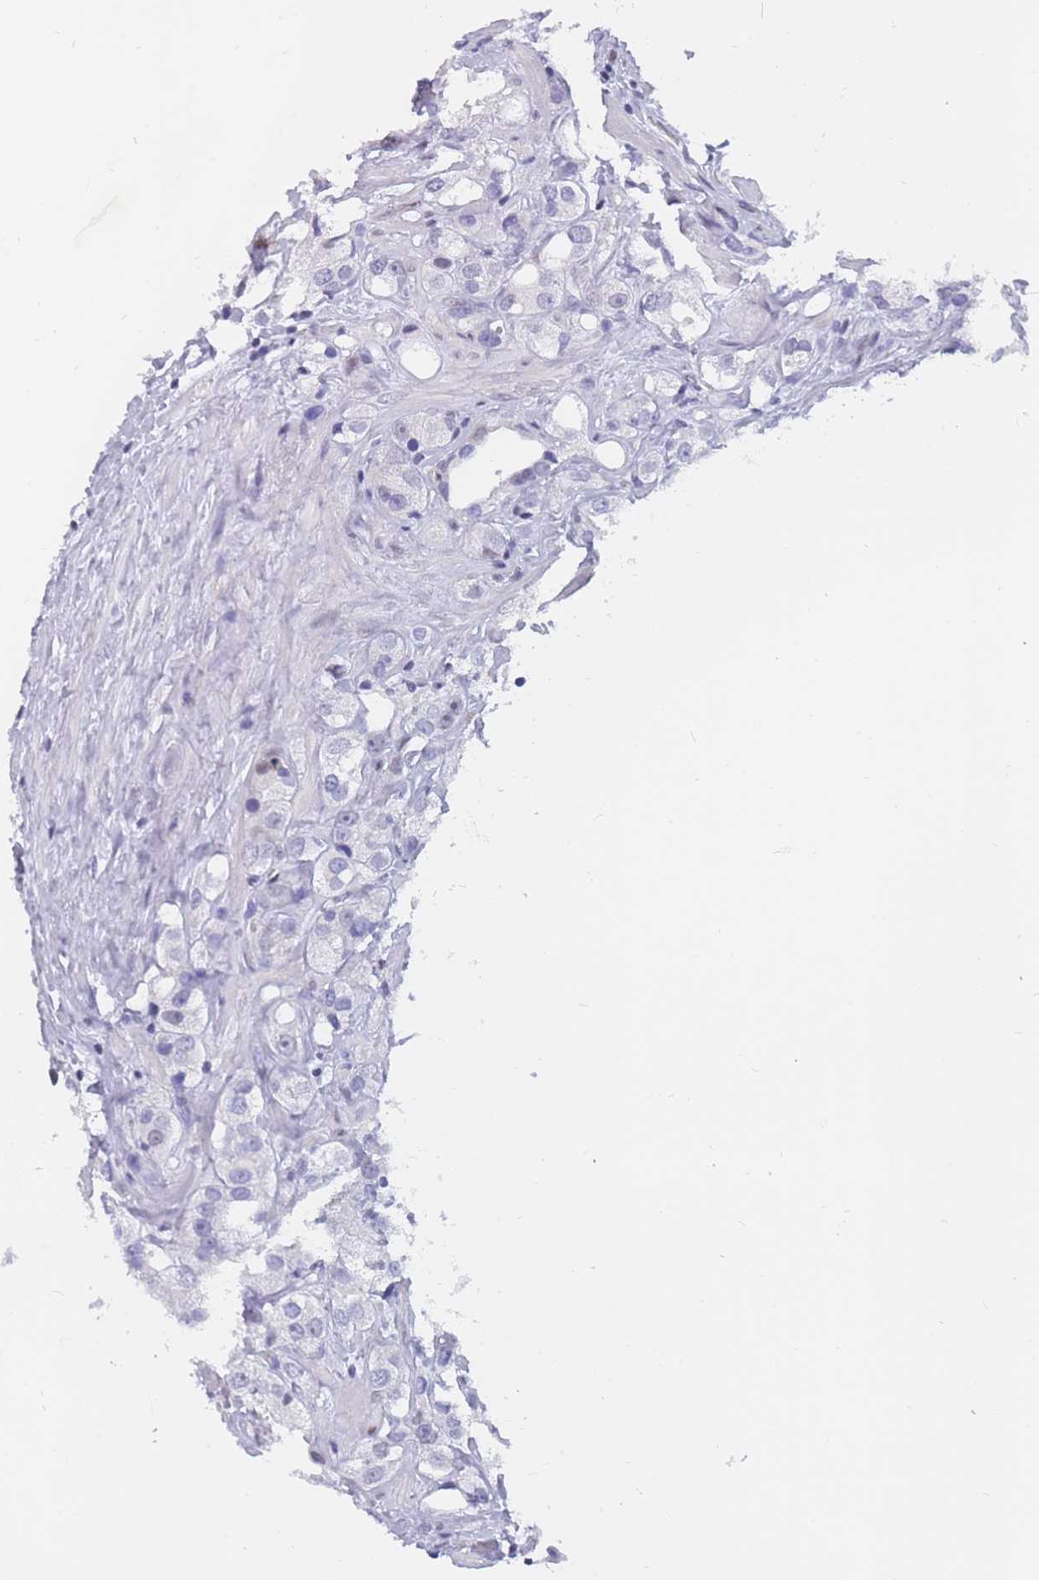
{"staining": {"intensity": "negative", "quantity": "none", "location": "none"}, "tissue": "prostate cancer", "cell_type": "Tumor cells", "image_type": "cancer", "snomed": [{"axis": "morphology", "description": "Adenocarcinoma, NOS"}, {"axis": "topography", "description": "Prostate"}], "caption": "Human adenocarcinoma (prostate) stained for a protein using IHC reveals no expression in tumor cells.", "gene": "NASP", "patient": {"sex": "male", "age": 79}}